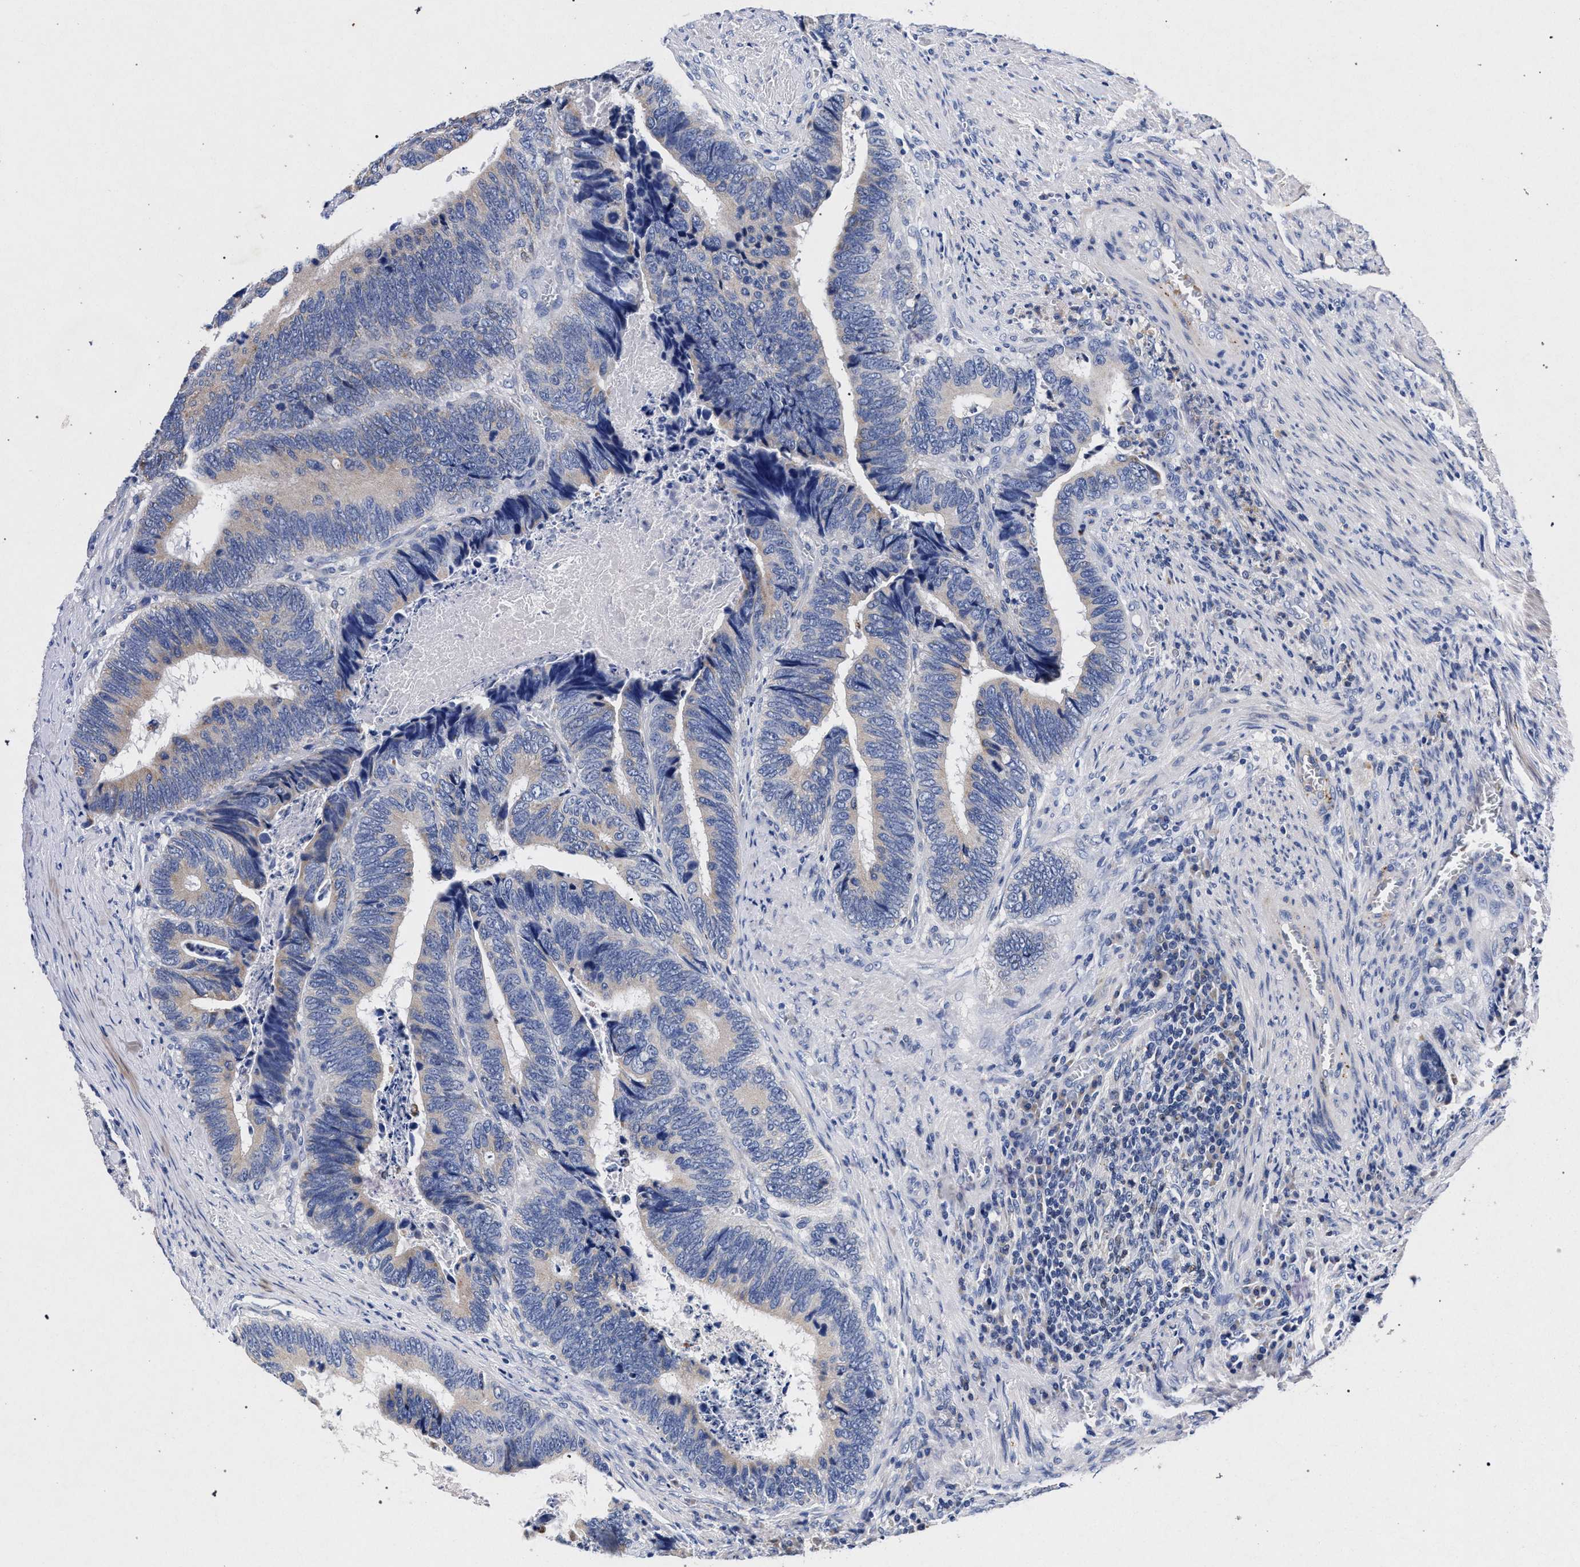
{"staining": {"intensity": "negative", "quantity": "none", "location": "none"}, "tissue": "colorectal cancer", "cell_type": "Tumor cells", "image_type": "cancer", "snomed": [{"axis": "morphology", "description": "Adenocarcinoma, NOS"}, {"axis": "topography", "description": "Colon"}], "caption": "This is a photomicrograph of immunohistochemistry staining of colorectal adenocarcinoma, which shows no expression in tumor cells.", "gene": "HSD17B14", "patient": {"sex": "male", "age": 72}}